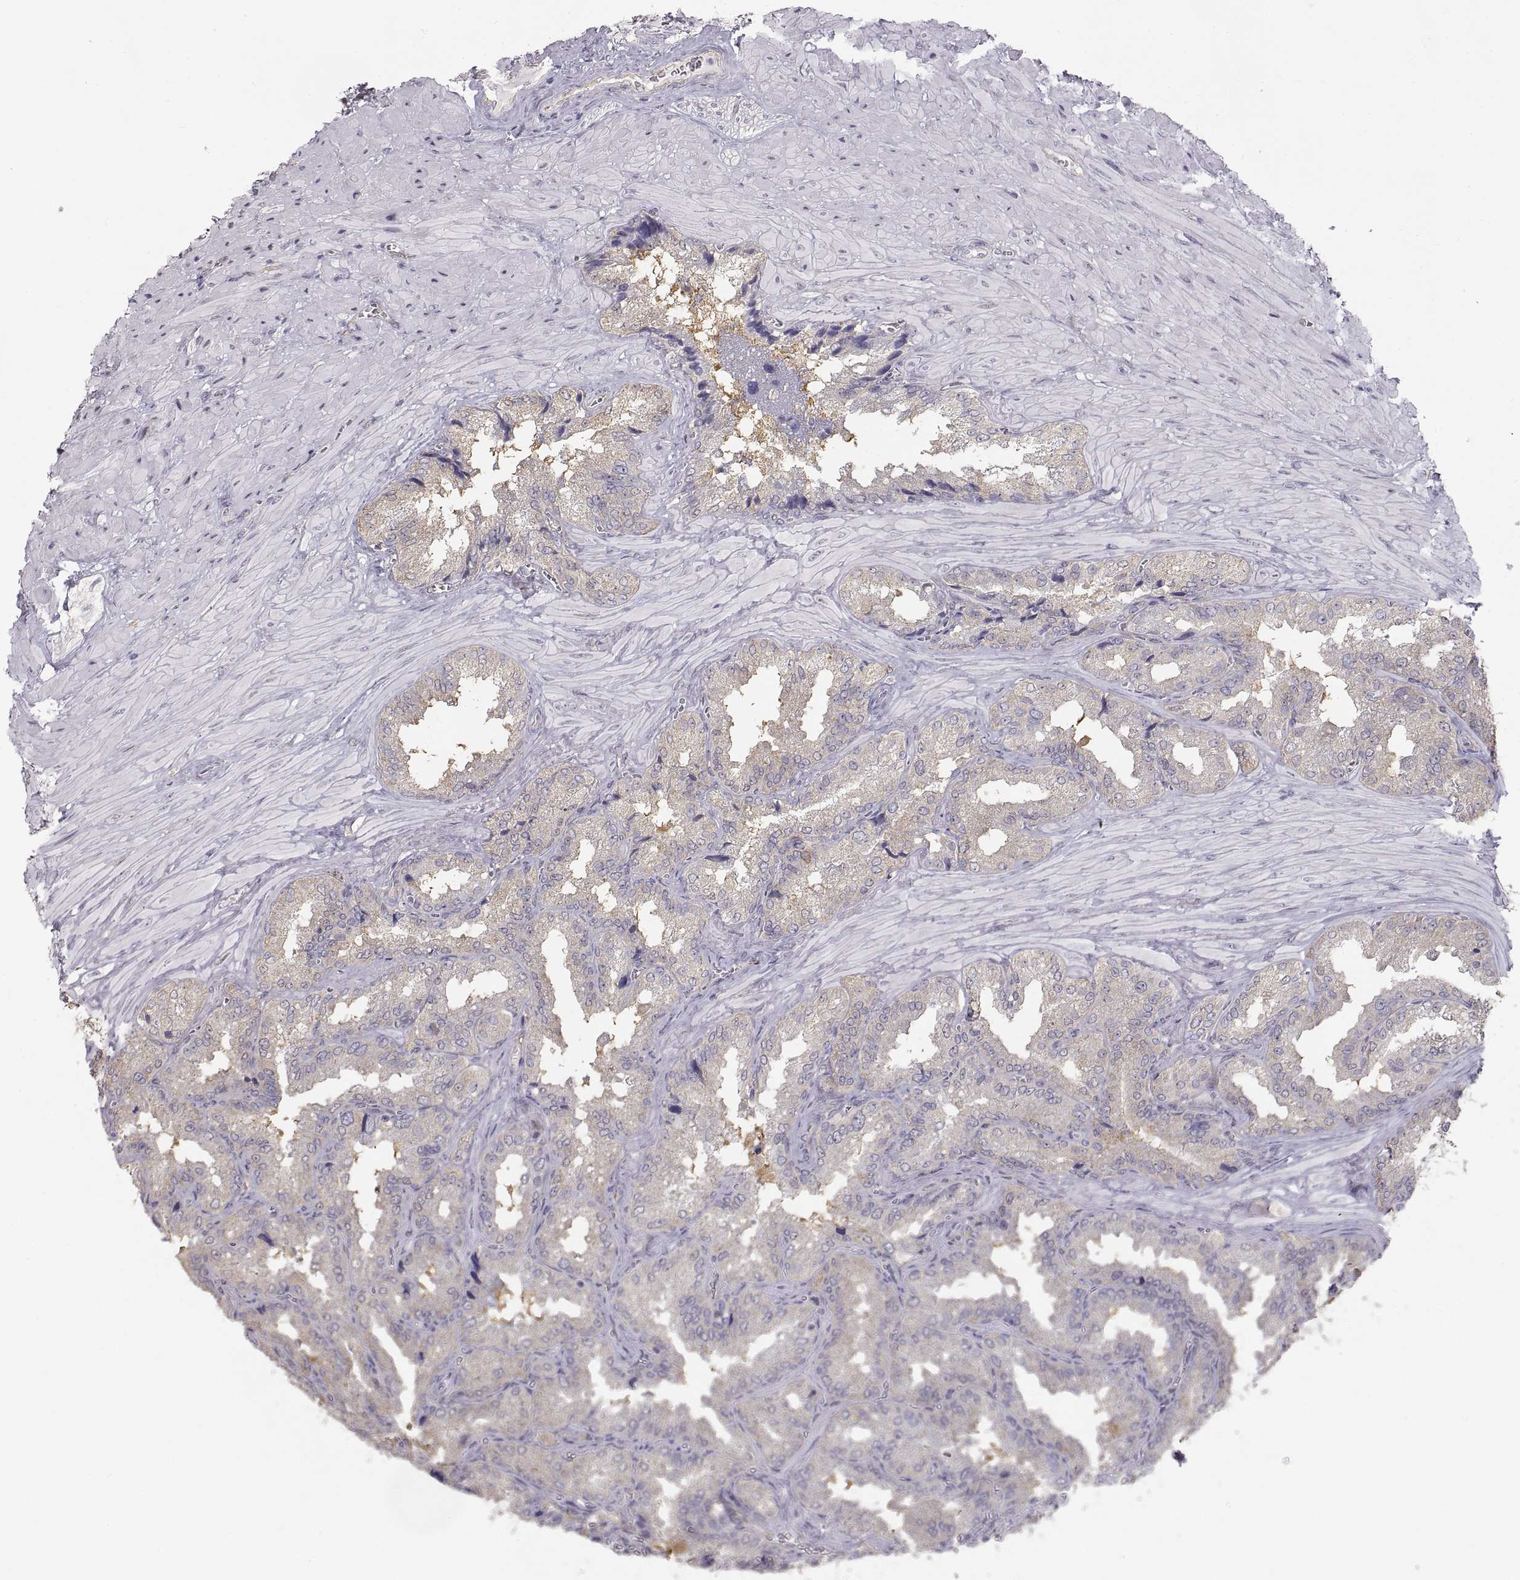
{"staining": {"intensity": "weak", "quantity": "25%-75%", "location": "cytoplasmic/membranous"}, "tissue": "seminal vesicle", "cell_type": "Glandular cells", "image_type": "normal", "snomed": [{"axis": "morphology", "description": "Normal tissue, NOS"}, {"axis": "topography", "description": "Seminal veicle"}], "caption": "The photomicrograph reveals staining of unremarkable seminal vesicle, revealing weak cytoplasmic/membranous protein expression (brown color) within glandular cells. (DAB = brown stain, brightfield microscopy at high magnification).", "gene": "HSP90AB1", "patient": {"sex": "male", "age": 37}}